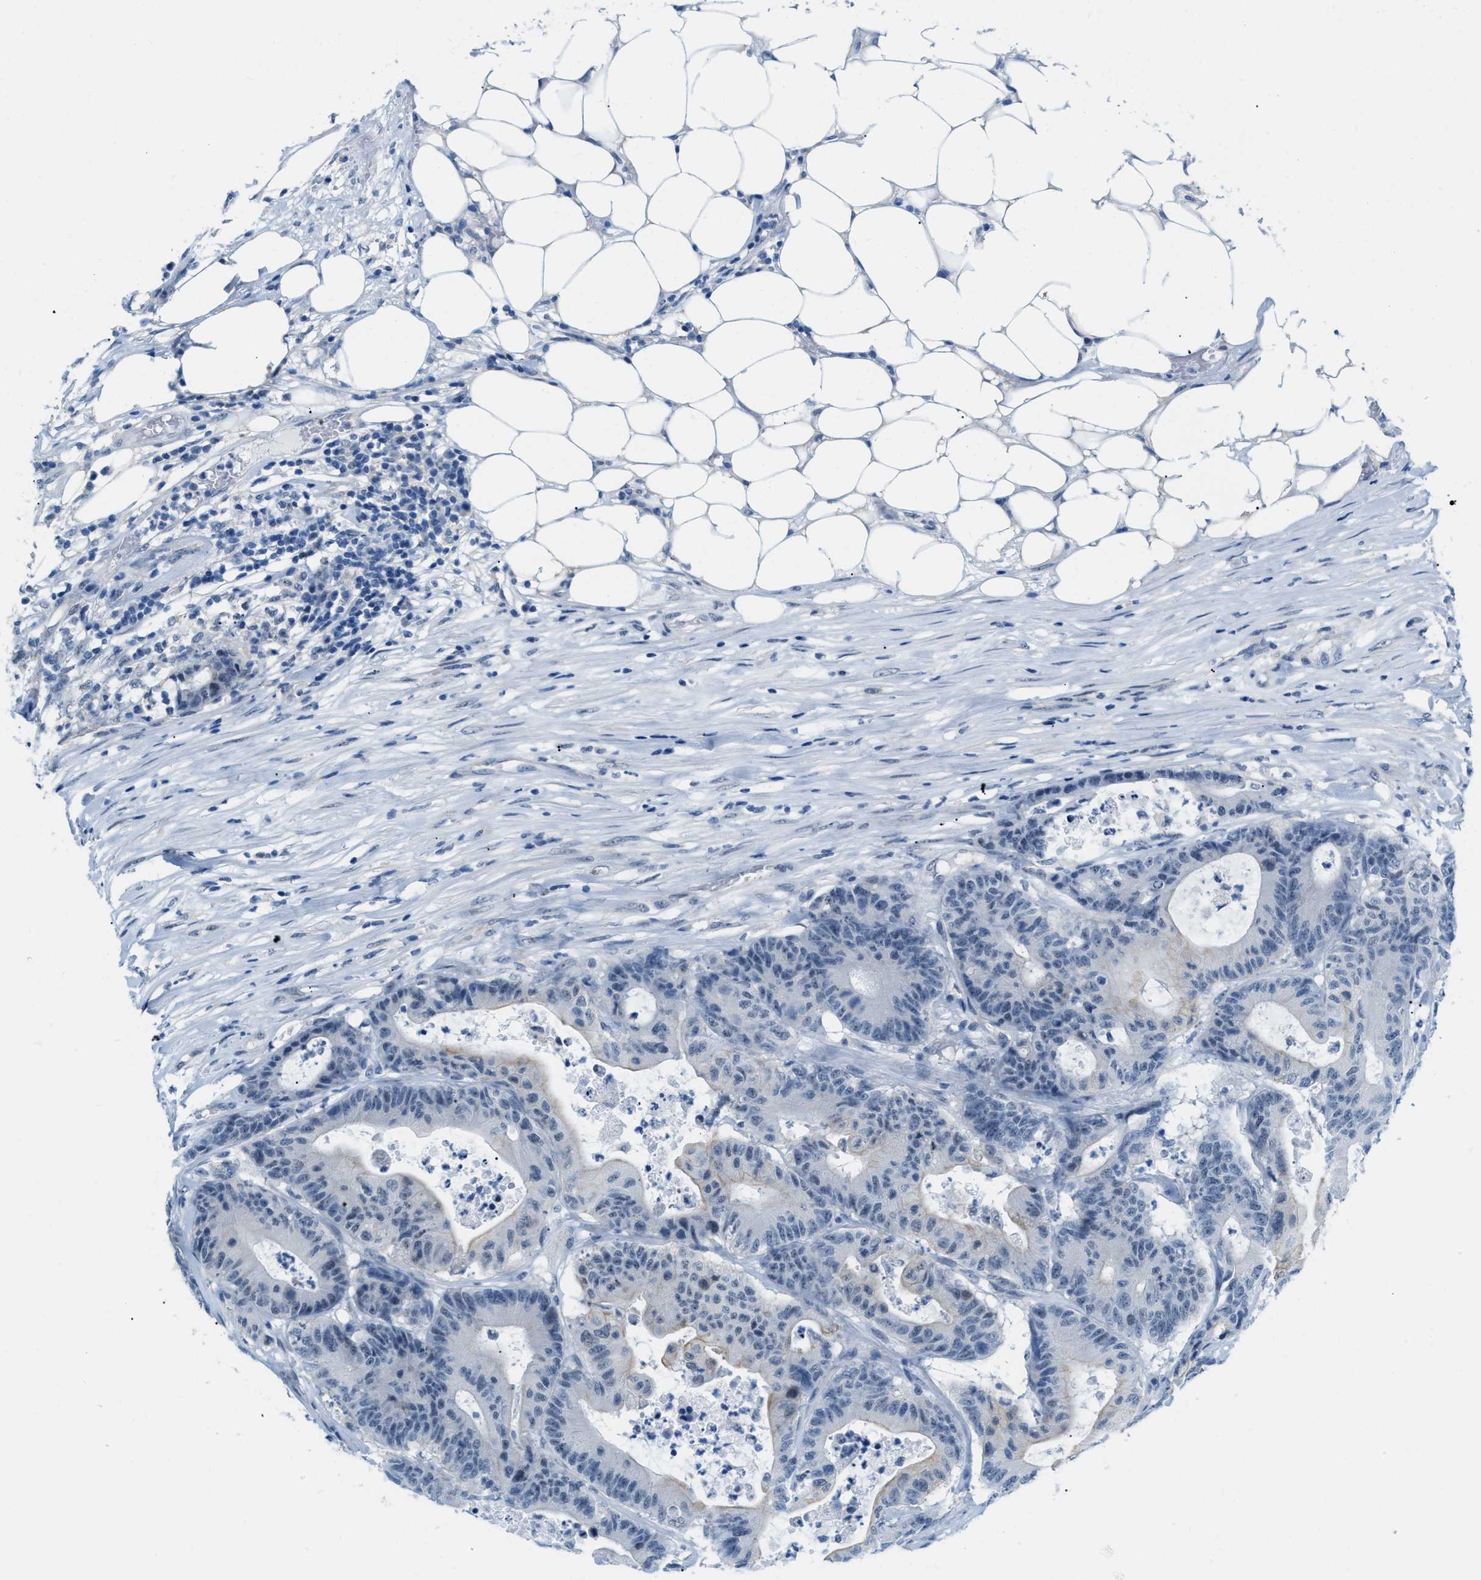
{"staining": {"intensity": "negative", "quantity": "none", "location": "none"}, "tissue": "colorectal cancer", "cell_type": "Tumor cells", "image_type": "cancer", "snomed": [{"axis": "morphology", "description": "Adenocarcinoma, NOS"}, {"axis": "topography", "description": "Colon"}], "caption": "Tumor cells show no significant protein staining in colorectal cancer.", "gene": "PHRF1", "patient": {"sex": "female", "age": 84}}